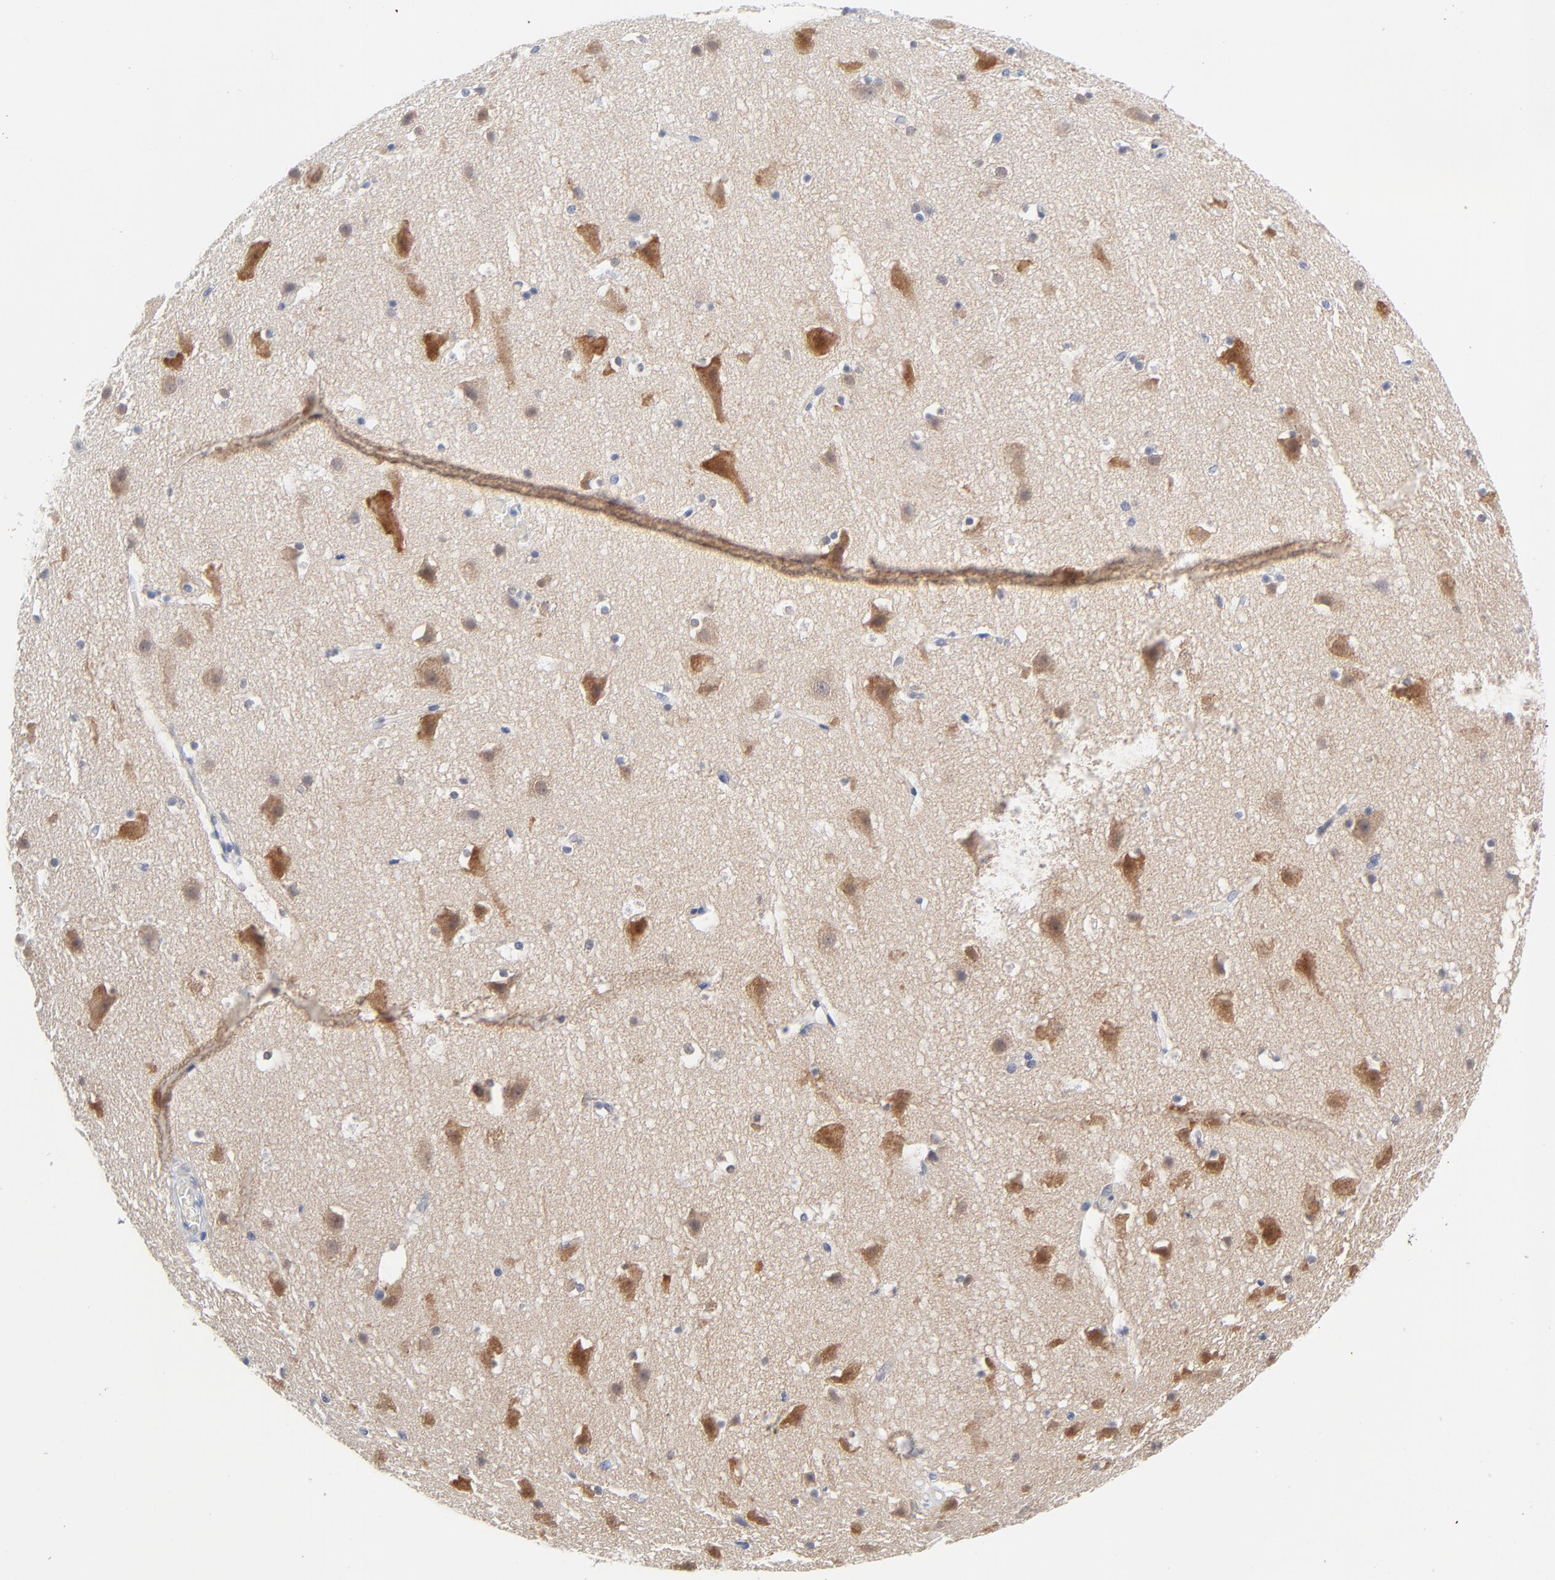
{"staining": {"intensity": "negative", "quantity": "none", "location": "none"}, "tissue": "cerebral cortex", "cell_type": "Endothelial cells", "image_type": "normal", "snomed": [{"axis": "morphology", "description": "Normal tissue, NOS"}, {"axis": "topography", "description": "Cerebral cortex"}], "caption": "DAB immunohistochemical staining of benign cerebral cortex shows no significant expression in endothelial cells.", "gene": "CAB39L", "patient": {"sex": "male", "age": 45}}